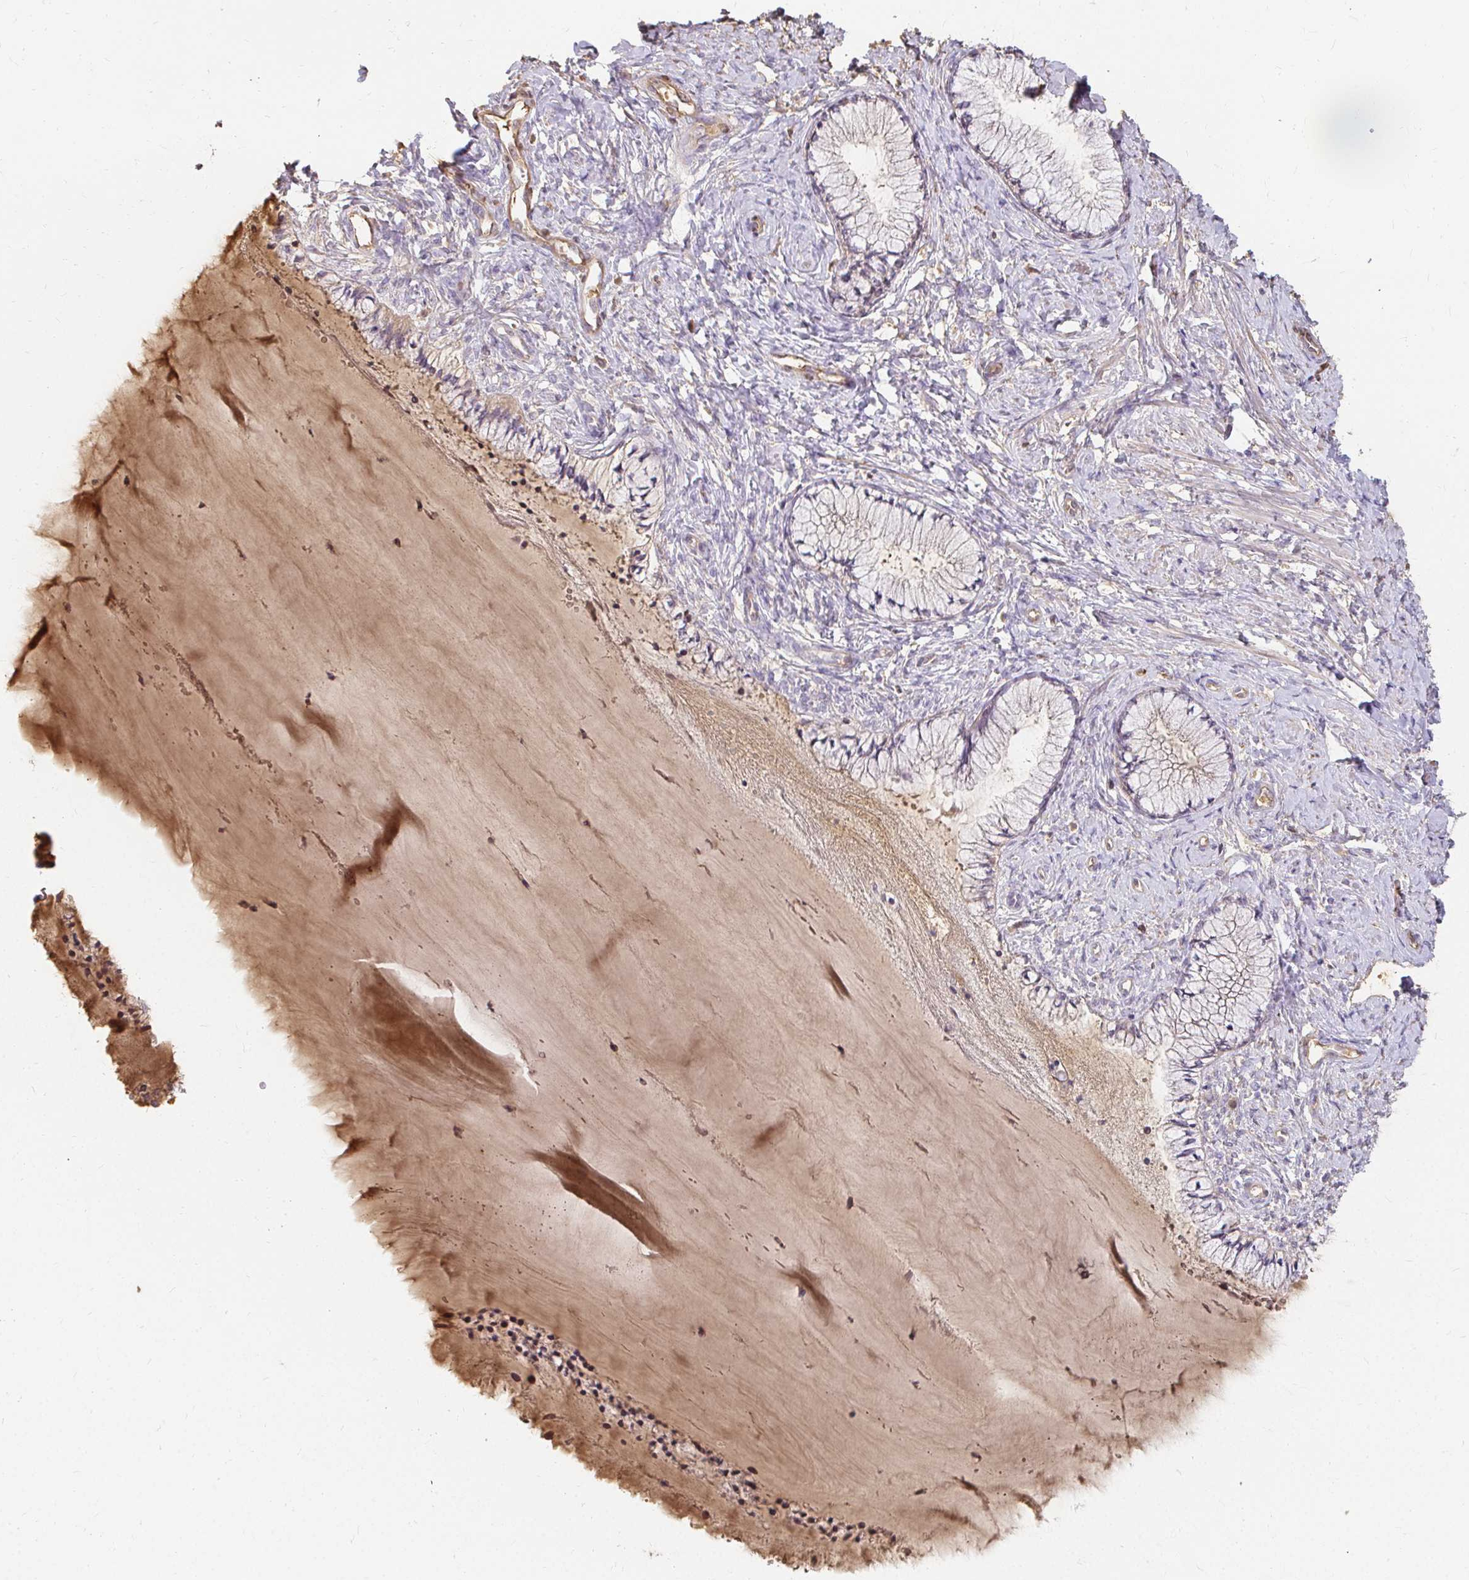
{"staining": {"intensity": "negative", "quantity": "none", "location": "none"}, "tissue": "cervix", "cell_type": "Glandular cells", "image_type": "normal", "snomed": [{"axis": "morphology", "description": "Normal tissue, NOS"}, {"axis": "topography", "description": "Cervix"}], "caption": "Immunohistochemistry of normal cervix demonstrates no positivity in glandular cells.", "gene": "LOXL4", "patient": {"sex": "female", "age": 37}}